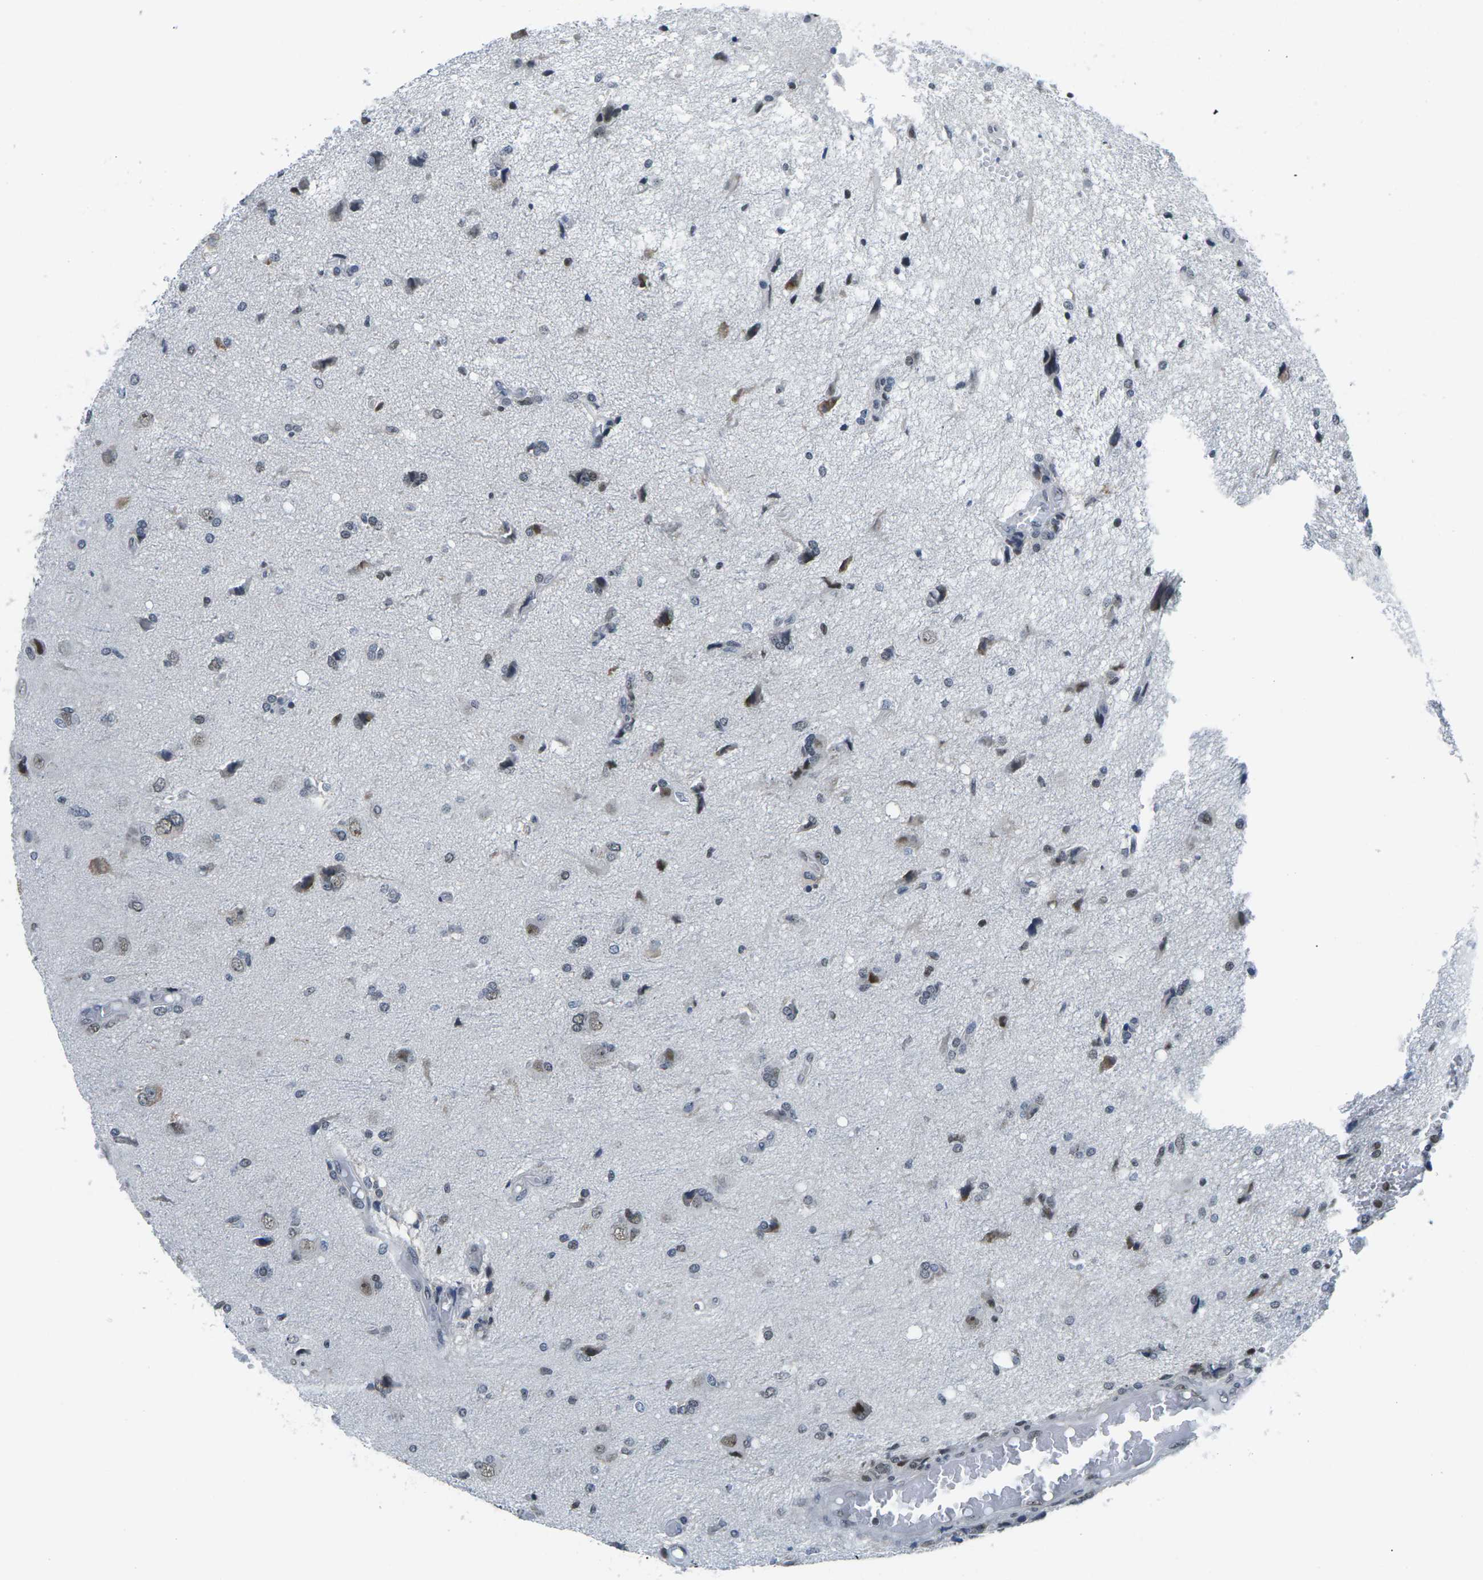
{"staining": {"intensity": "weak", "quantity": "<25%", "location": "nuclear"}, "tissue": "glioma", "cell_type": "Tumor cells", "image_type": "cancer", "snomed": [{"axis": "morphology", "description": "Glioma, malignant, High grade"}, {"axis": "topography", "description": "Brain"}], "caption": "IHC histopathology image of malignant glioma (high-grade) stained for a protein (brown), which shows no expression in tumor cells.", "gene": "NSRP1", "patient": {"sex": "female", "age": 59}}